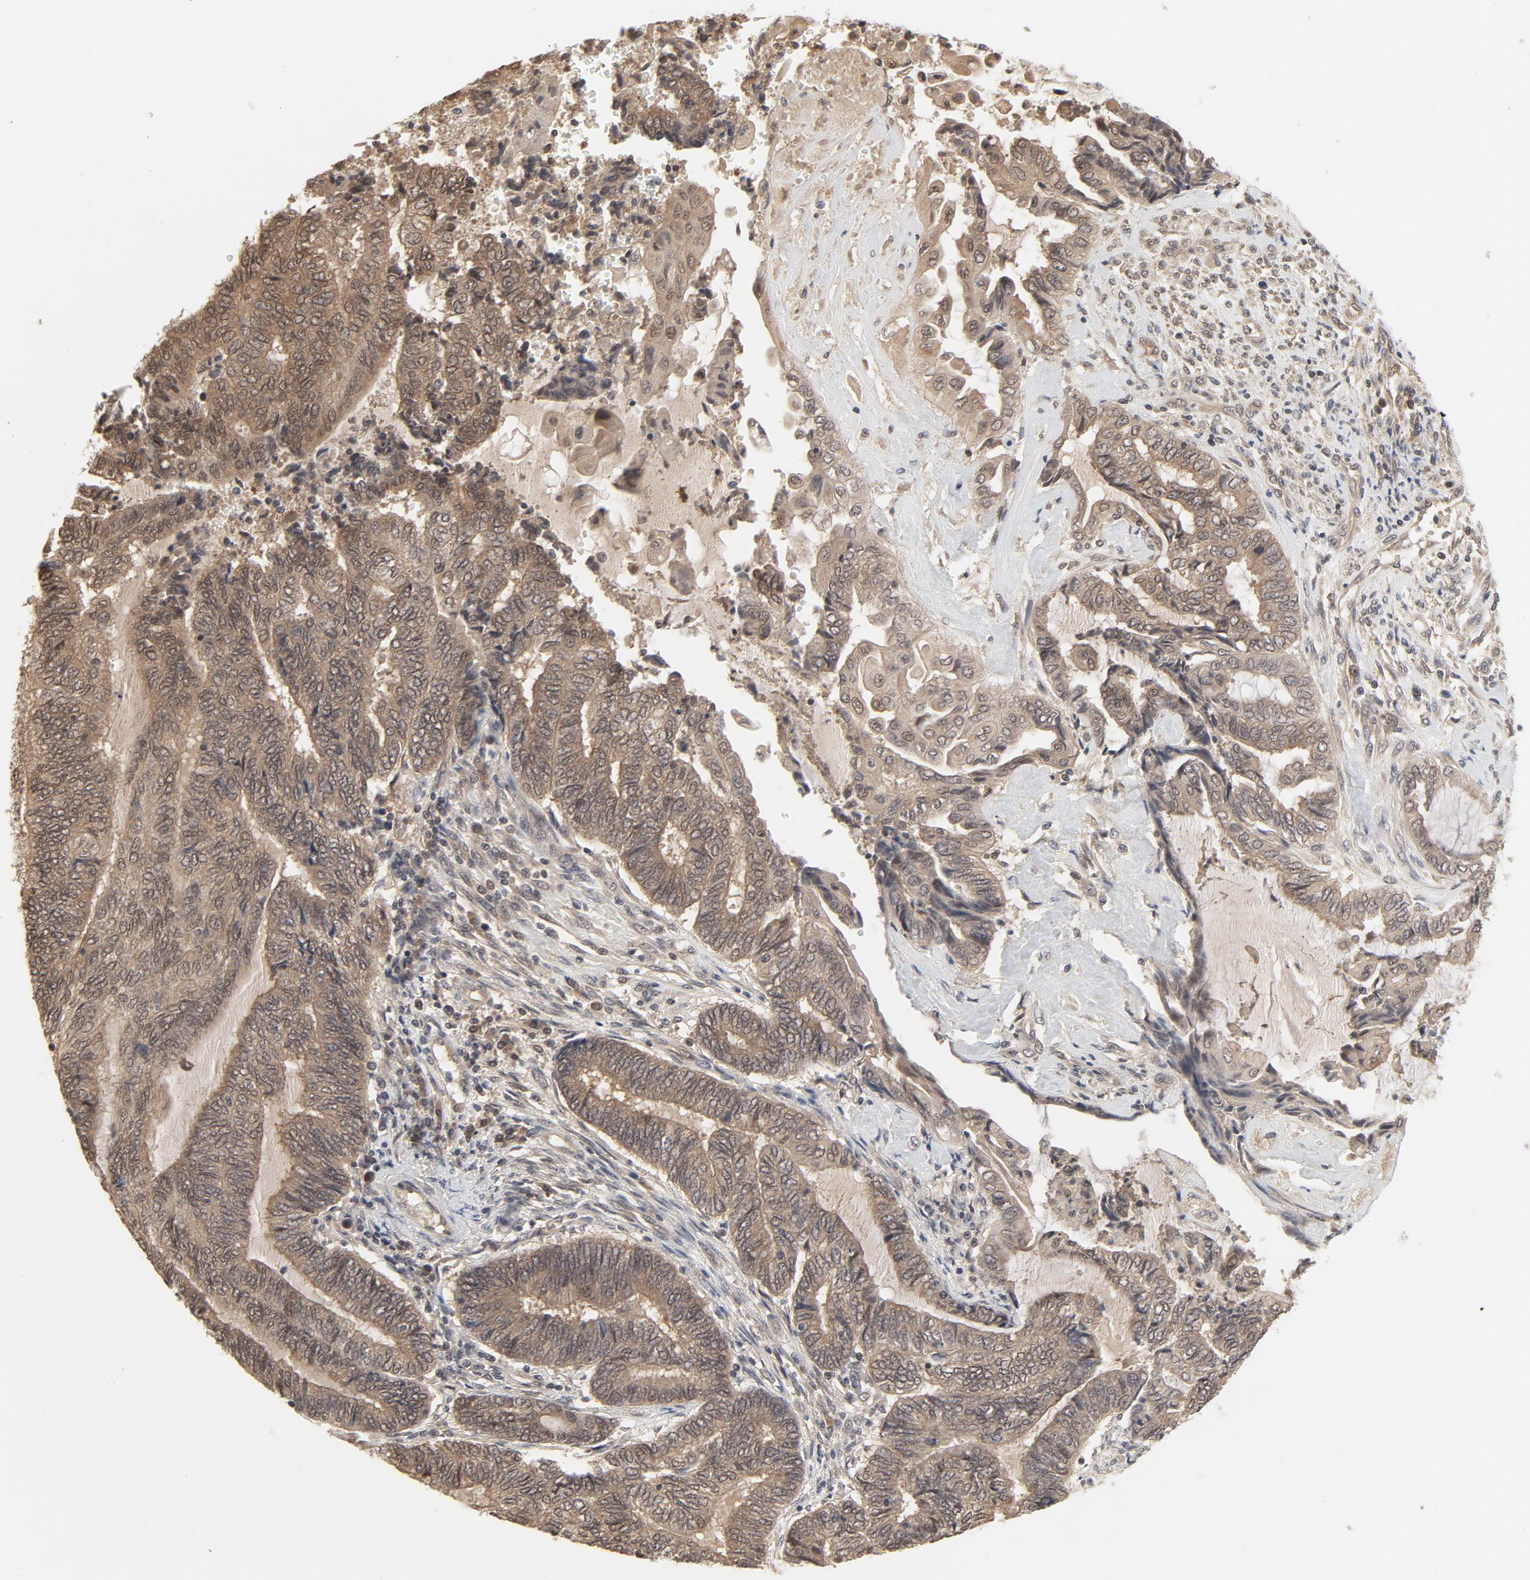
{"staining": {"intensity": "weak", "quantity": ">75%", "location": "cytoplasmic/membranous,nuclear"}, "tissue": "endometrial cancer", "cell_type": "Tumor cells", "image_type": "cancer", "snomed": [{"axis": "morphology", "description": "Adenocarcinoma, NOS"}, {"axis": "topography", "description": "Uterus"}, {"axis": "topography", "description": "Endometrium"}], "caption": "Immunohistochemistry of endometrial adenocarcinoma exhibits low levels of weak cytoplasmic/membranous and nuclear positivity in about >75% of tumor cells.", "gene": "NEDD8", "patient": {"sex": "female", "age": 70}}